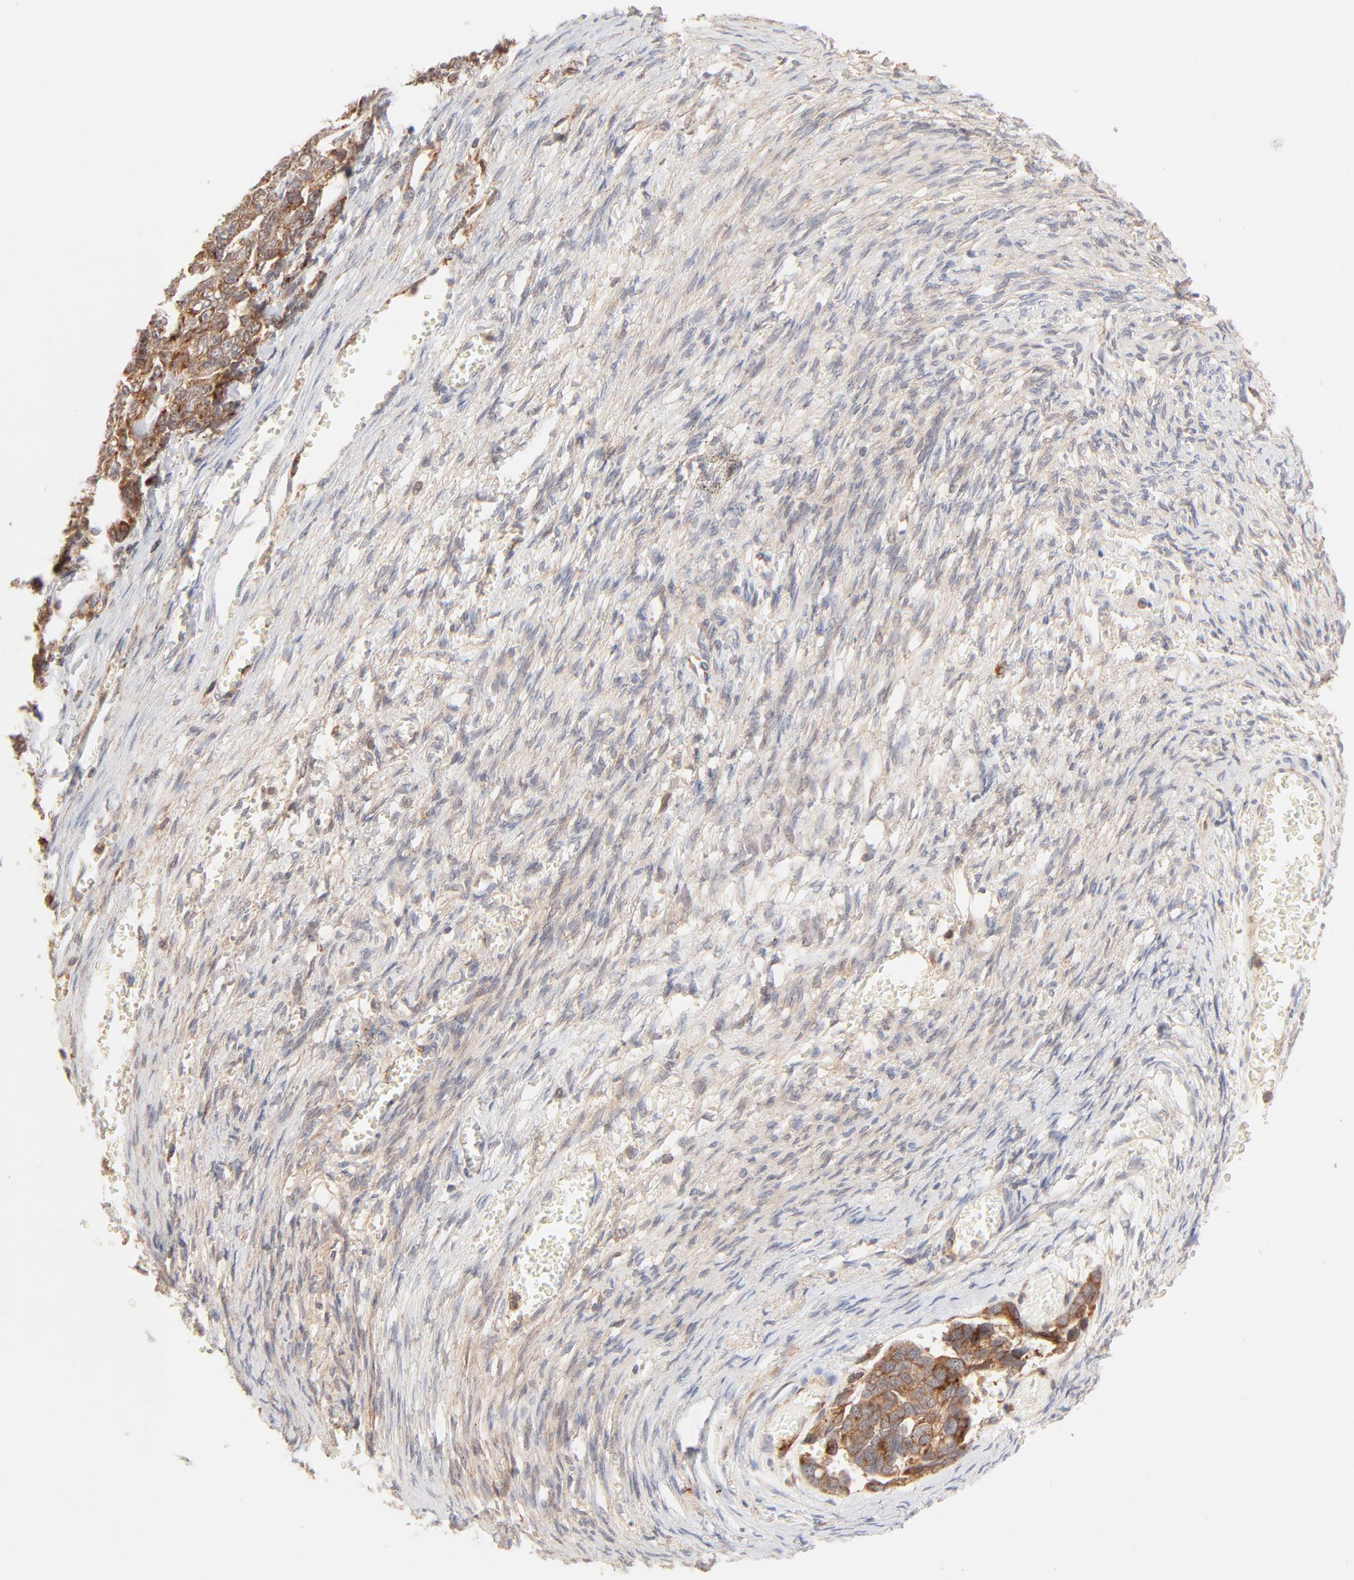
{"staining": {"intensity": "moderate", "quantity": ">75%", "location": "cytoplasmic/membranous"}, "tissue": "ovarian cancer", "cell_type": "Tumor cells", "image_type": "cancer", "snomed": [{"axis": "morphology", "description": "Cystadenocarcinoma, serous, NOS"}, {"axis": "topography", "description": "Ovary"}], "caption": "High-magnification brightfield microscopy of ovarian cancer (serous cystadenocarcinoma) stained with DAB (3,3'-diaminobenzidine) (brown) and counterstained with hematoxylin (blue). tumor cells exhibit moderate cytoplasmic/membranous staining is present in approximately>75% of cells. Immunohistochemistry (ihc) stains the protein in brown and the nuclei are stained blue.", "gene": "CSPG4", "patient": {"sex": "female", "age": 69}}